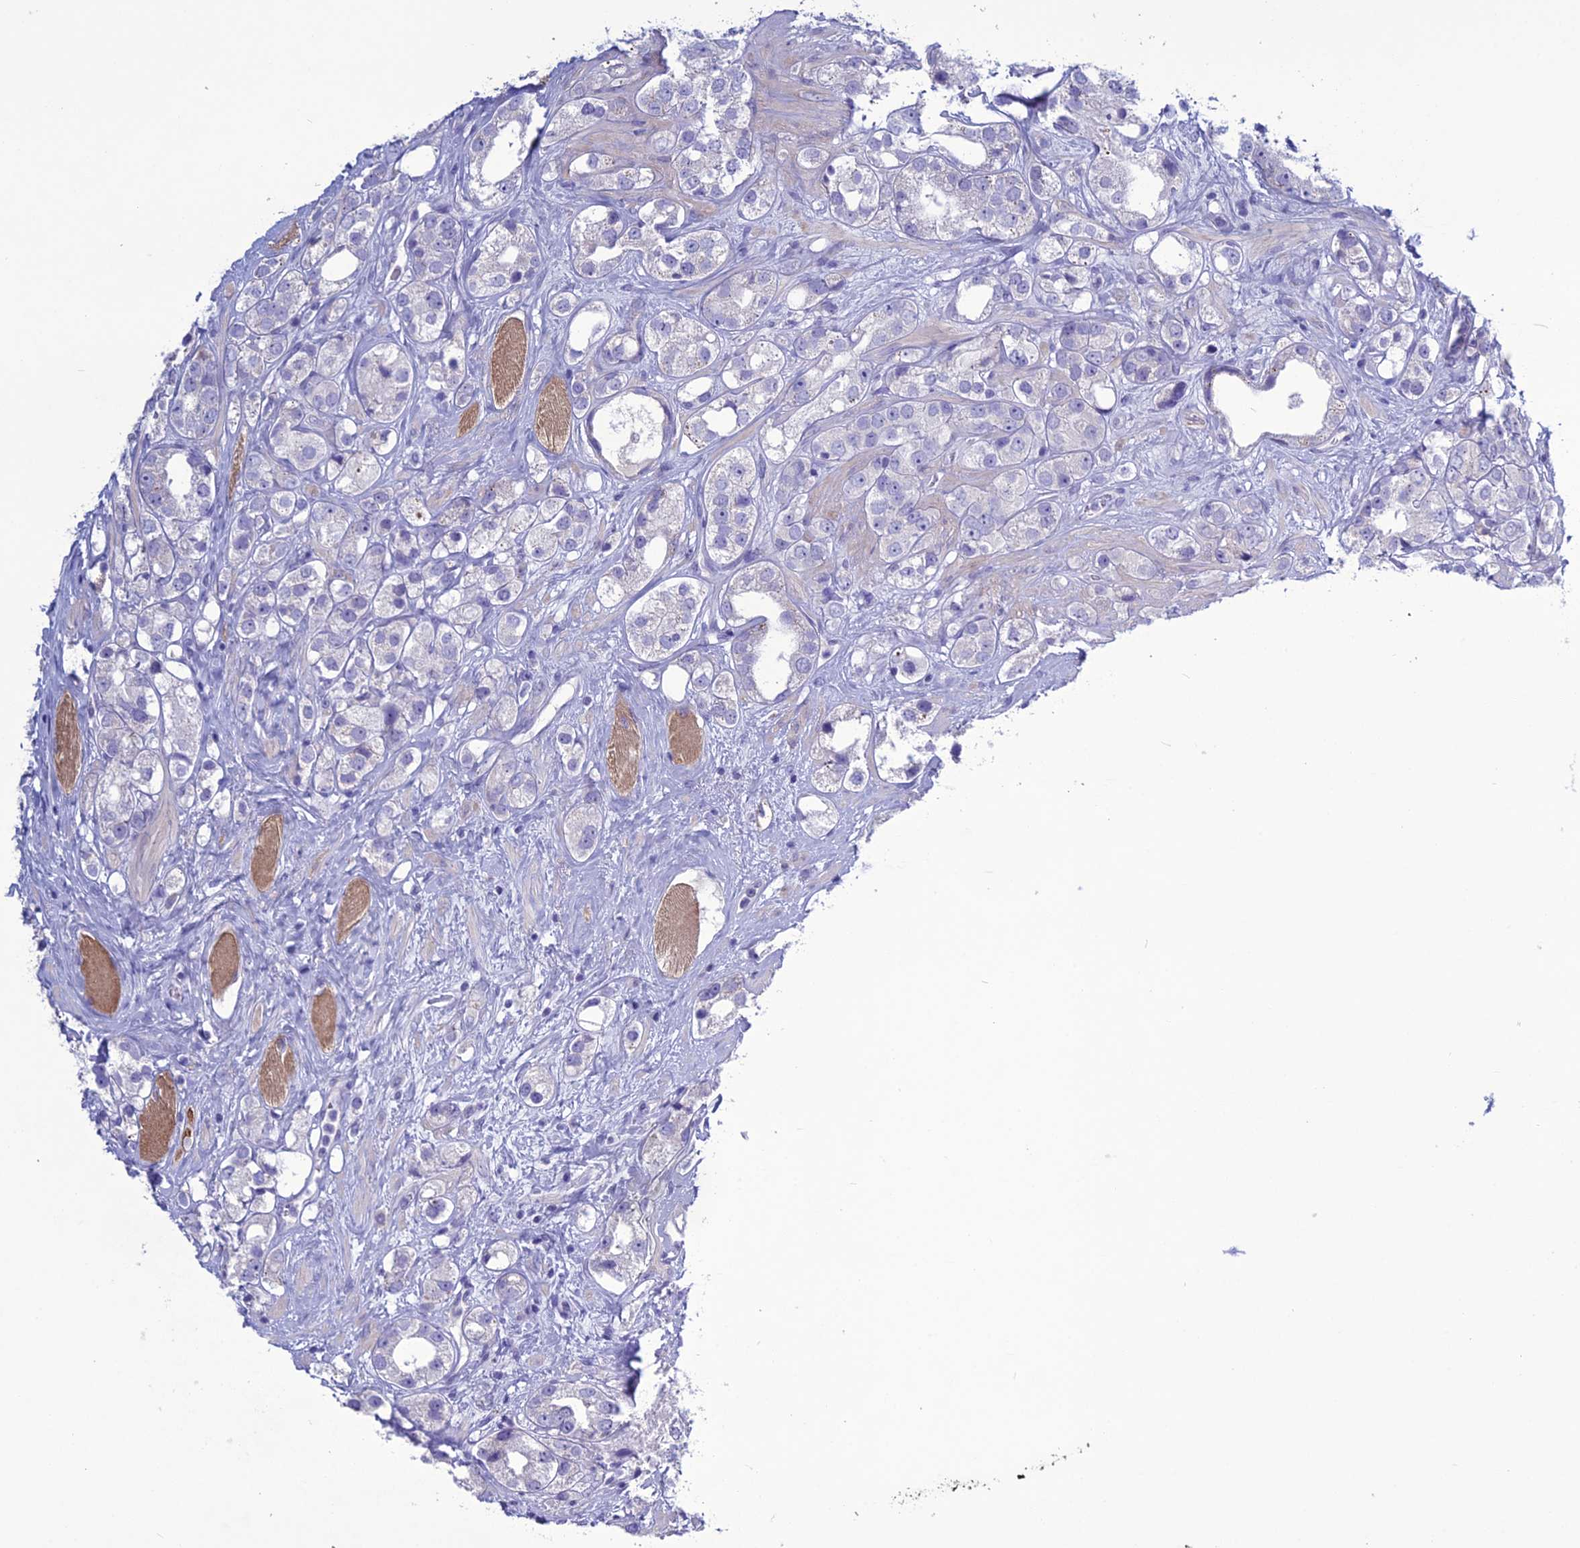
{"staining": {"intensity": "negative", "quantity": "none", "location": "none"}, "tissue": "prostate cancer", "cell_type": "Tumor cells", "image_type": "cancer", "snomed": [{"axis": "morphology", "description": "Adenocarcinoma, NOS"}, {"axis": "topography", "description": "Prostate"}], "caption": "Immunohistochemistry (IHC) histopathology image of human prostate cancer (adenocarcinoma) stained for a protein (brown), which shows no positivity in tumor cells.", "gene": "CLEC2L", "patient": {"sex": "male", "age": 79}}